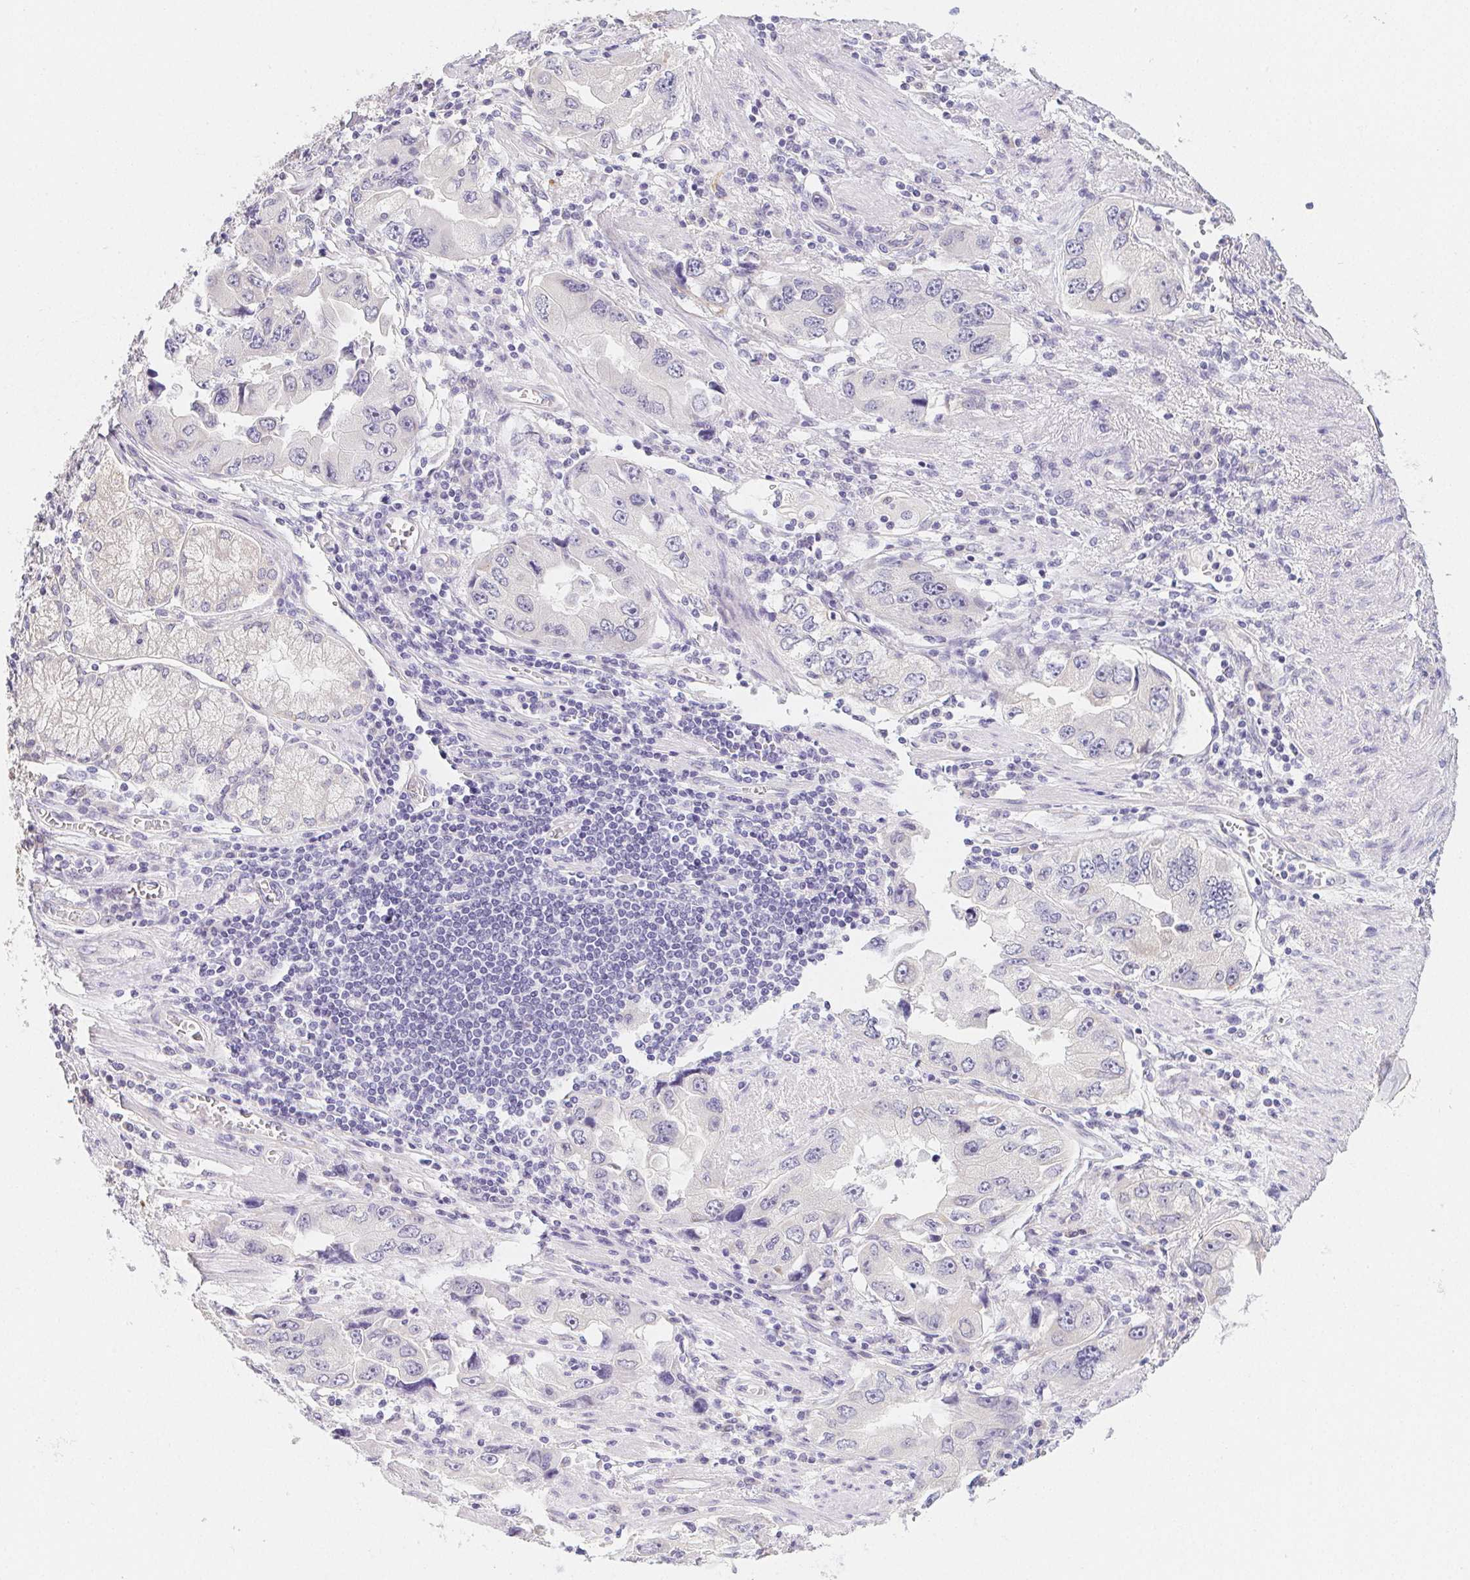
{"staining": {"intensity": "negative", "quantity": "none", "location": "none"}, "tissue": "stomach cancer", "cell_type": "Tumor cells", "image_type": "cancer", "snomed": [{"axis": "morphology", "description": "Adenocarcinoma, NOS"}, {"axis": "topography", "description": "Stomach, lower"}], "caption": "The IHC micrograph has no significant positivity in tumor cells of stomach cancer (adenocarcinoma) tissue.", "gene": "ZBBX", "patient": {"sex": "female", "age": 93}}